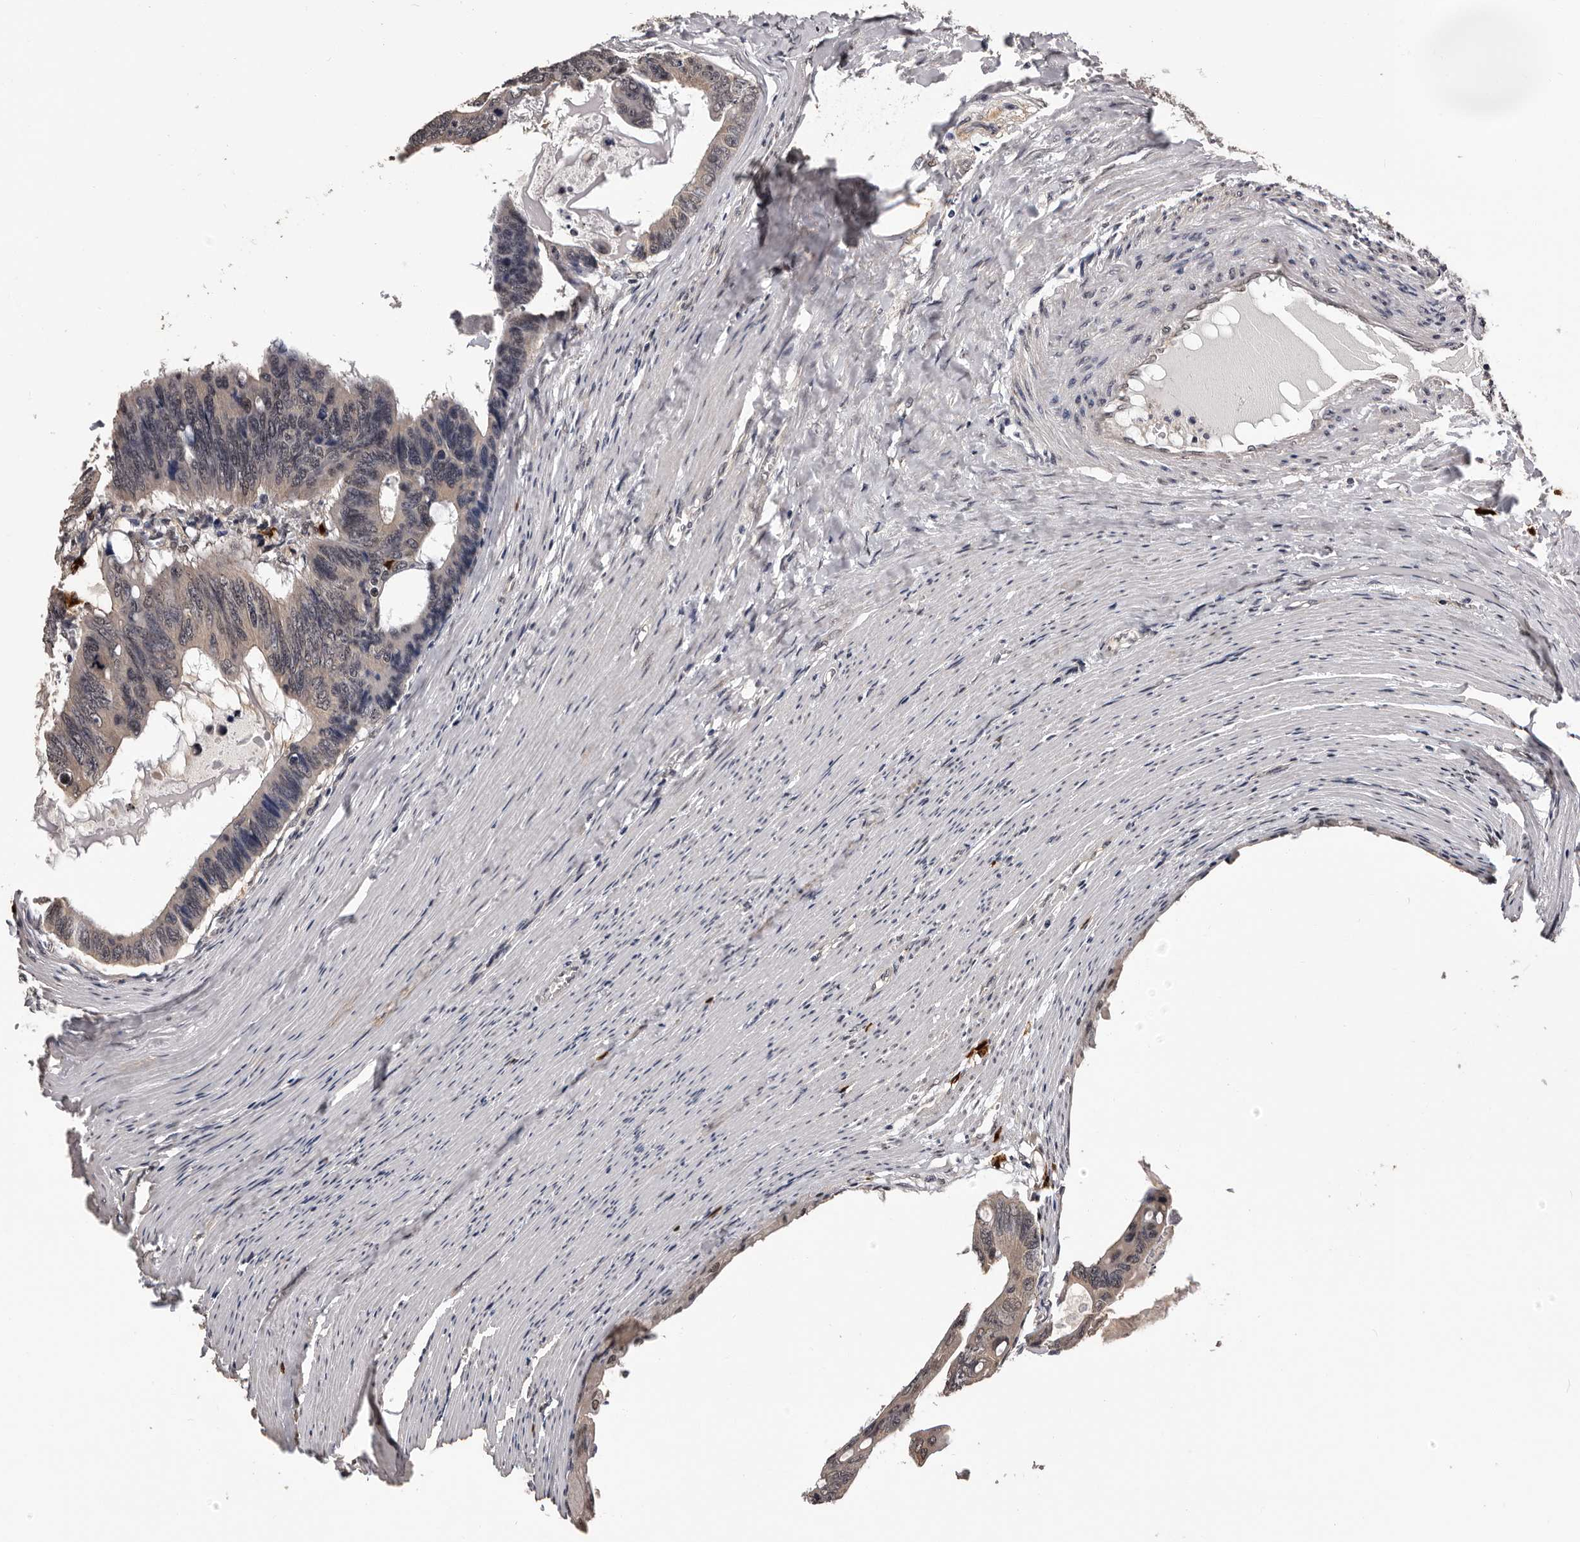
{"staining": {"intensity": "weak", "quantity": "<25%", "location": "cytoplasmic/membranous,nuclear"}, "tissue": "colorectal cancer", "cell_type": "Tumor cells", "image_type": "cancer", "snomed": [{"axis": "morphology", "description": "Adenocarcinoma, NOS"}, {"axis": "topography", "description": "Colon"}], "caption": "Protein analysis of colorectal cancer demonstrates no significant expression in tumor cells.", "gene": "VPS37A", "patient": {"sex": "female", "age": 55}}